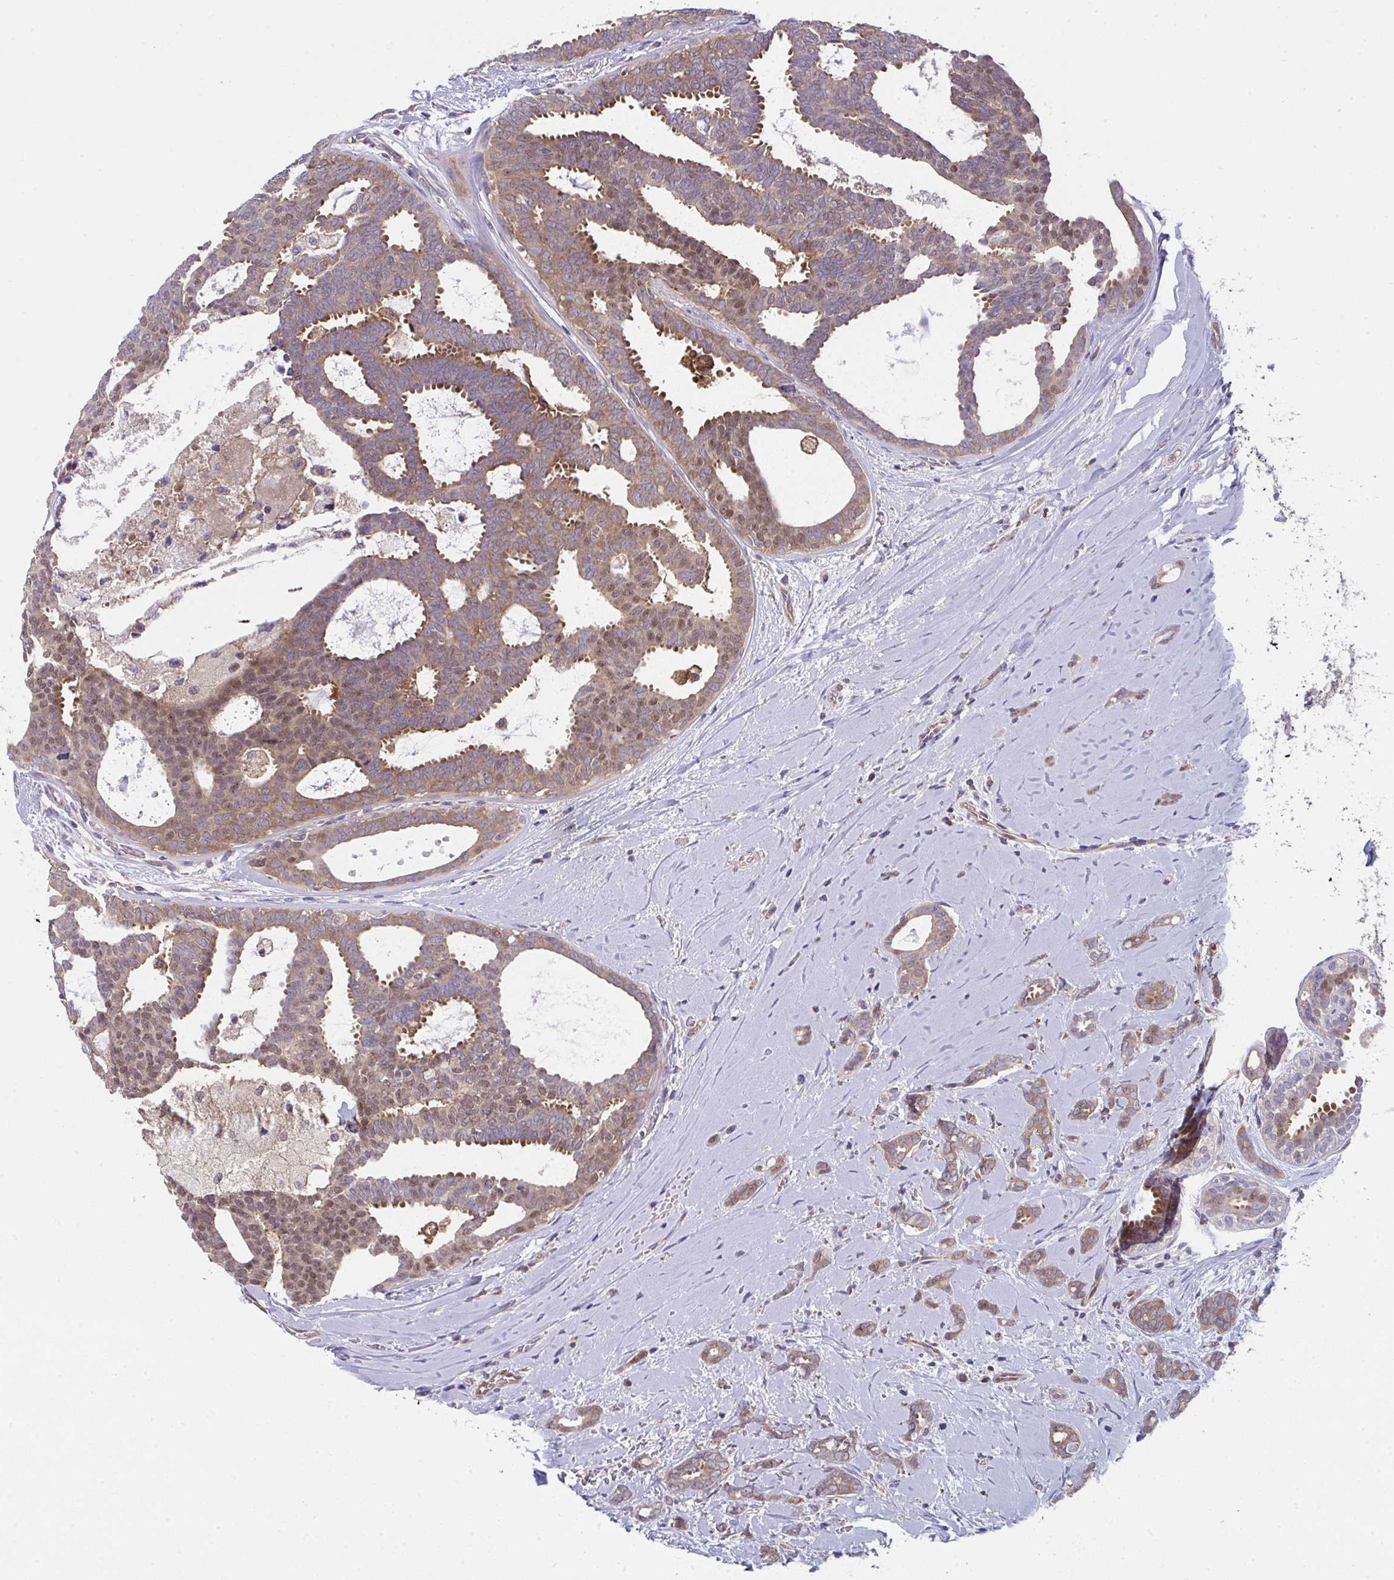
{"staining": {"intensity": "moderate", "quantity": ">75%", "location": "cytoplasmic/membranous,nuclear"}, "tissue": "breast cancer", "cell_type": "Tumor cells", "image_type": "cancer", "snomed": [{"axis": "morphology", "description": "Intraductal carcinoma, in situ"}, {"axis": "morphology", "description": "Duct carcinoma"}, {"axis": "morphology", "description": "Lobular carcinoma, in situ"}, {"axis": "topography", "description": "Breast"}], "caption": "Protein analysis of breast intraductal carcinoma,  in situ tissue reveals moderate cytoplasmic/membranous and nuclear expression in approximately >75% of tumor cells. The protein is stained brown, and the nuclei are stained in blue (DAB IHC with brightfield microscopy, high magnification).", "gene": "ALDH16A1", "patient": {"sex": "female", "age": 44}}